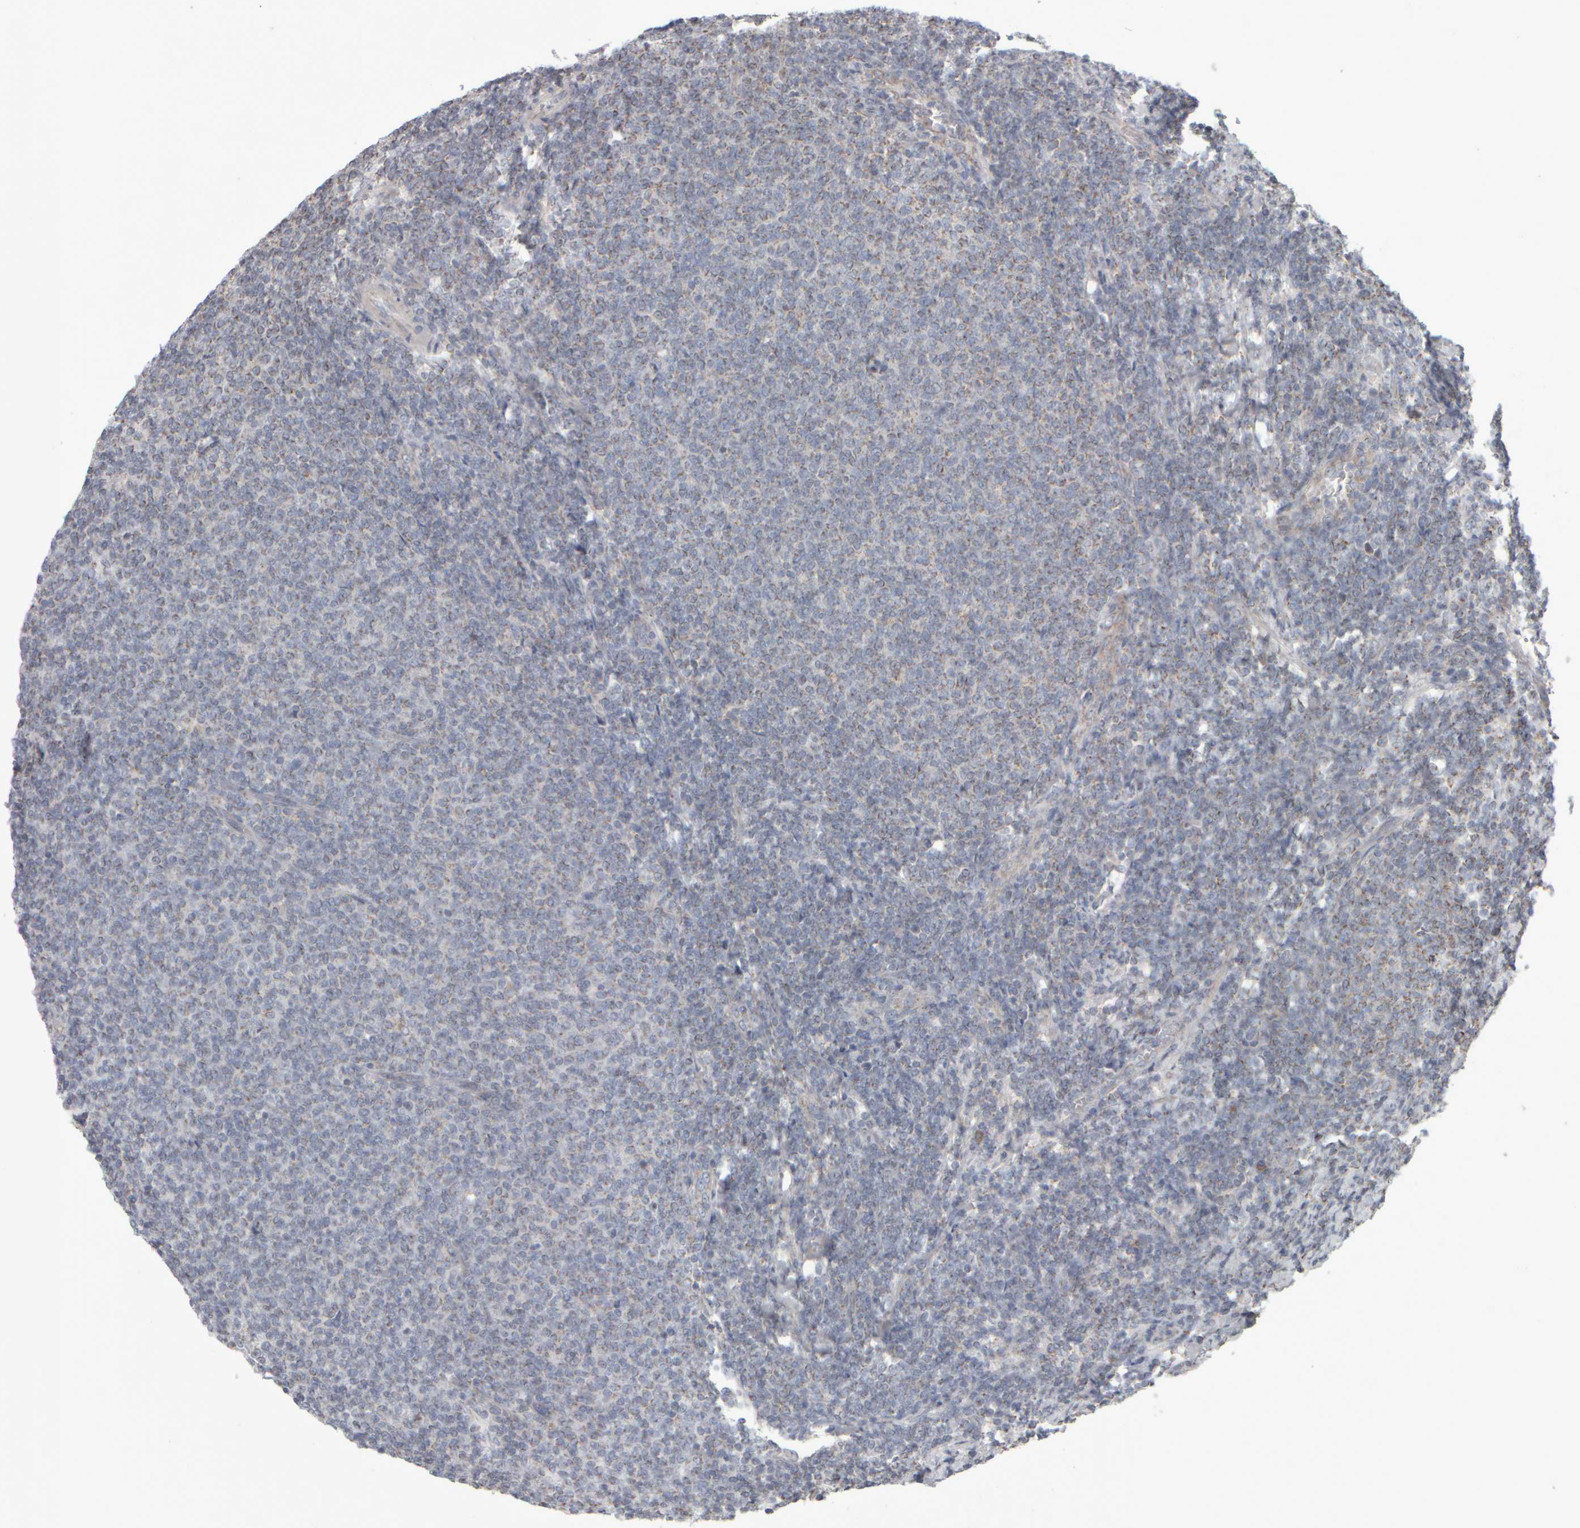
{"staining": {"intensity": "negative", "quantity": "none", "location": "none"}, "tissue": "lymphoma", "cell_type": "Tumor cells", "image_type": "cancer", "snomed": [{"axis": "morphology", "description": "Malignant lymphoma, non-Hodgkin's type, Low grade"}, {"axis": "topography", "description": "Lymph node"}], "caption": "This is an IHC micrograph of human malignant lymphoma, non-Hodgkin's type (low-grade). There is no expression in tumor cells.", "gene": "SCO1", "patient": {"sex": "male", "age": 66}}